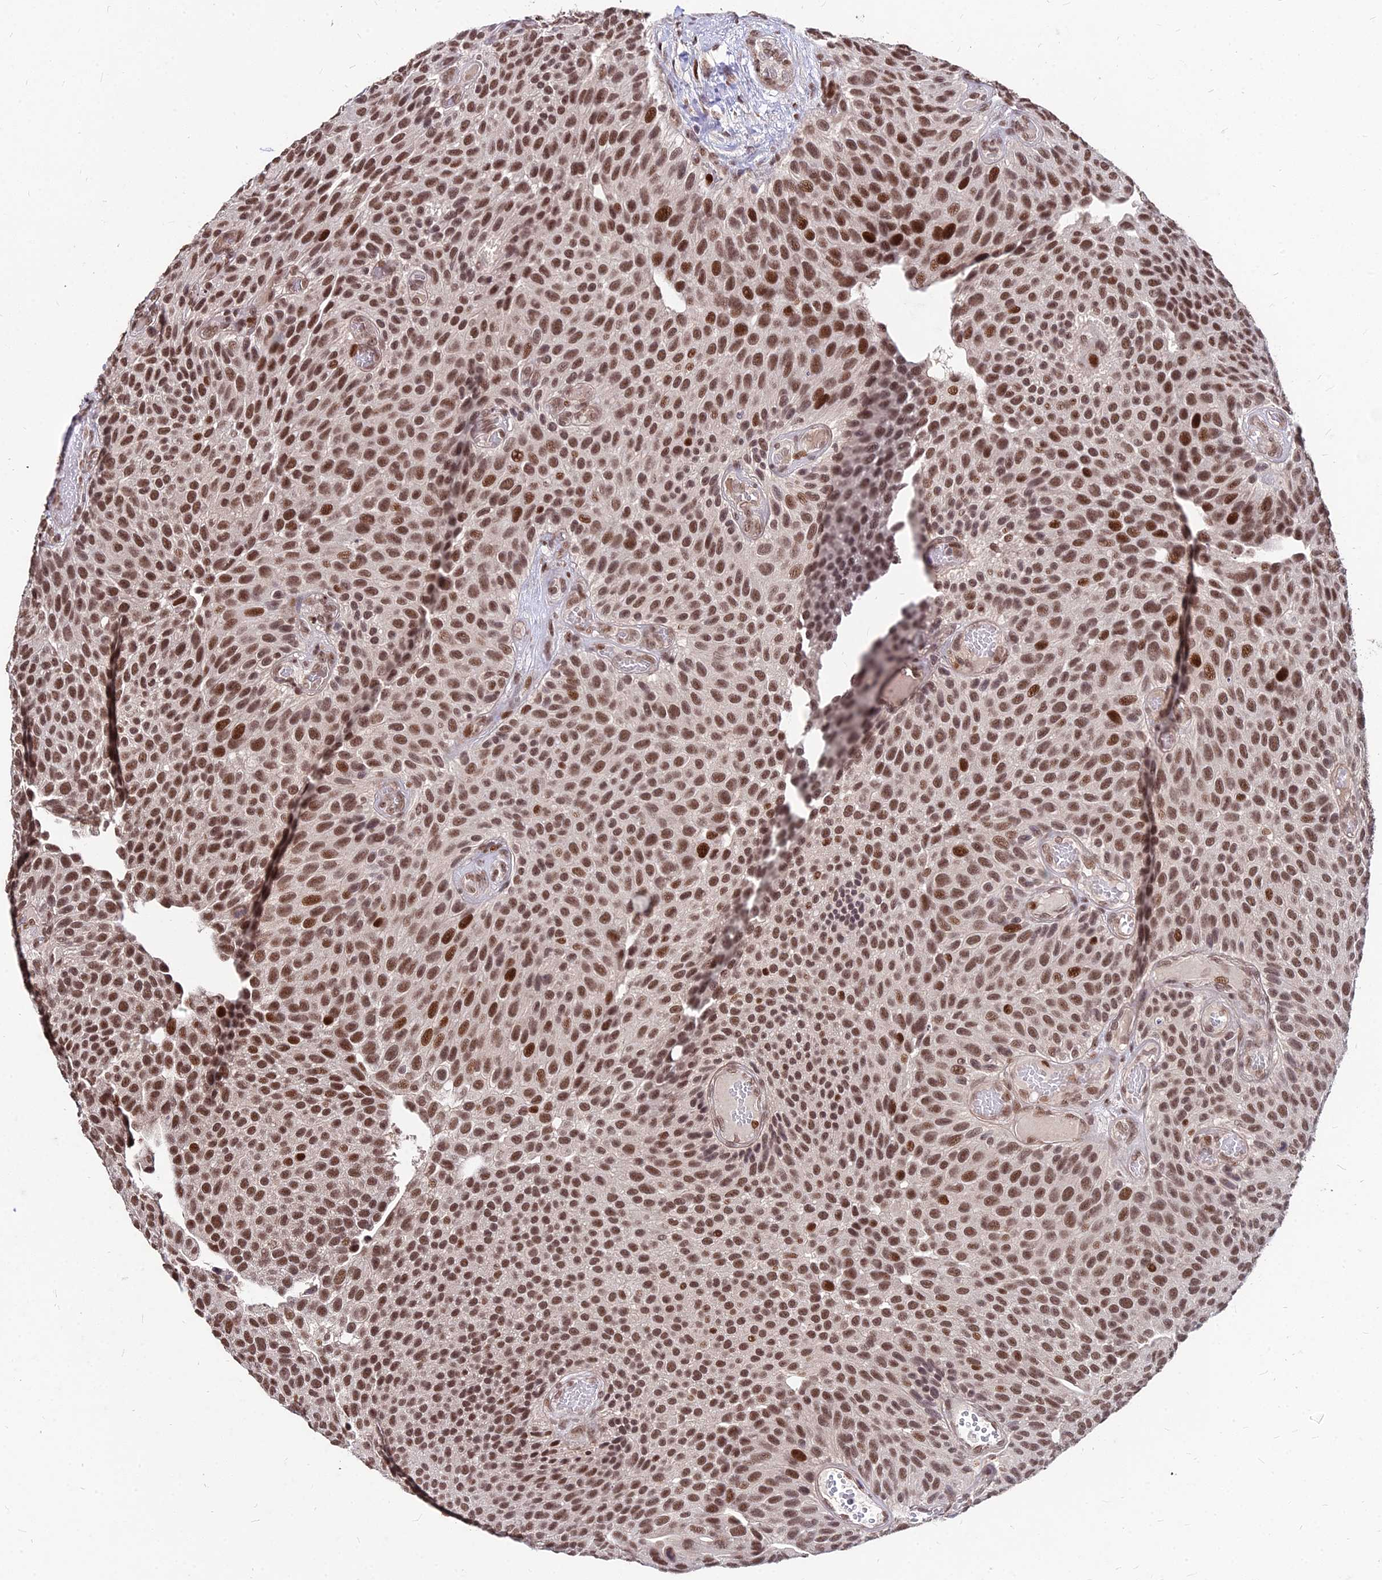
{"staining": {"intensity": "strong", "quantity": ">75%", "location": "nuclear"}, "tissue": "urothelial cancer", "cell_type": "Tumor cells", "image_type": "cancer", "snomed": [{"axis": "morphology", "description": "Urothelial carcinoma, Low grade"}, {"axis": "topography", "description": "Urinary bladder"}], "caption": "DAB immunohistochemical staining of urothelial cancer reveals strong nuclear protein positivity in approximately >75% of tumor cells.", "gene": "ZBED4", "patient": {"sex": "male", "age": 89}}